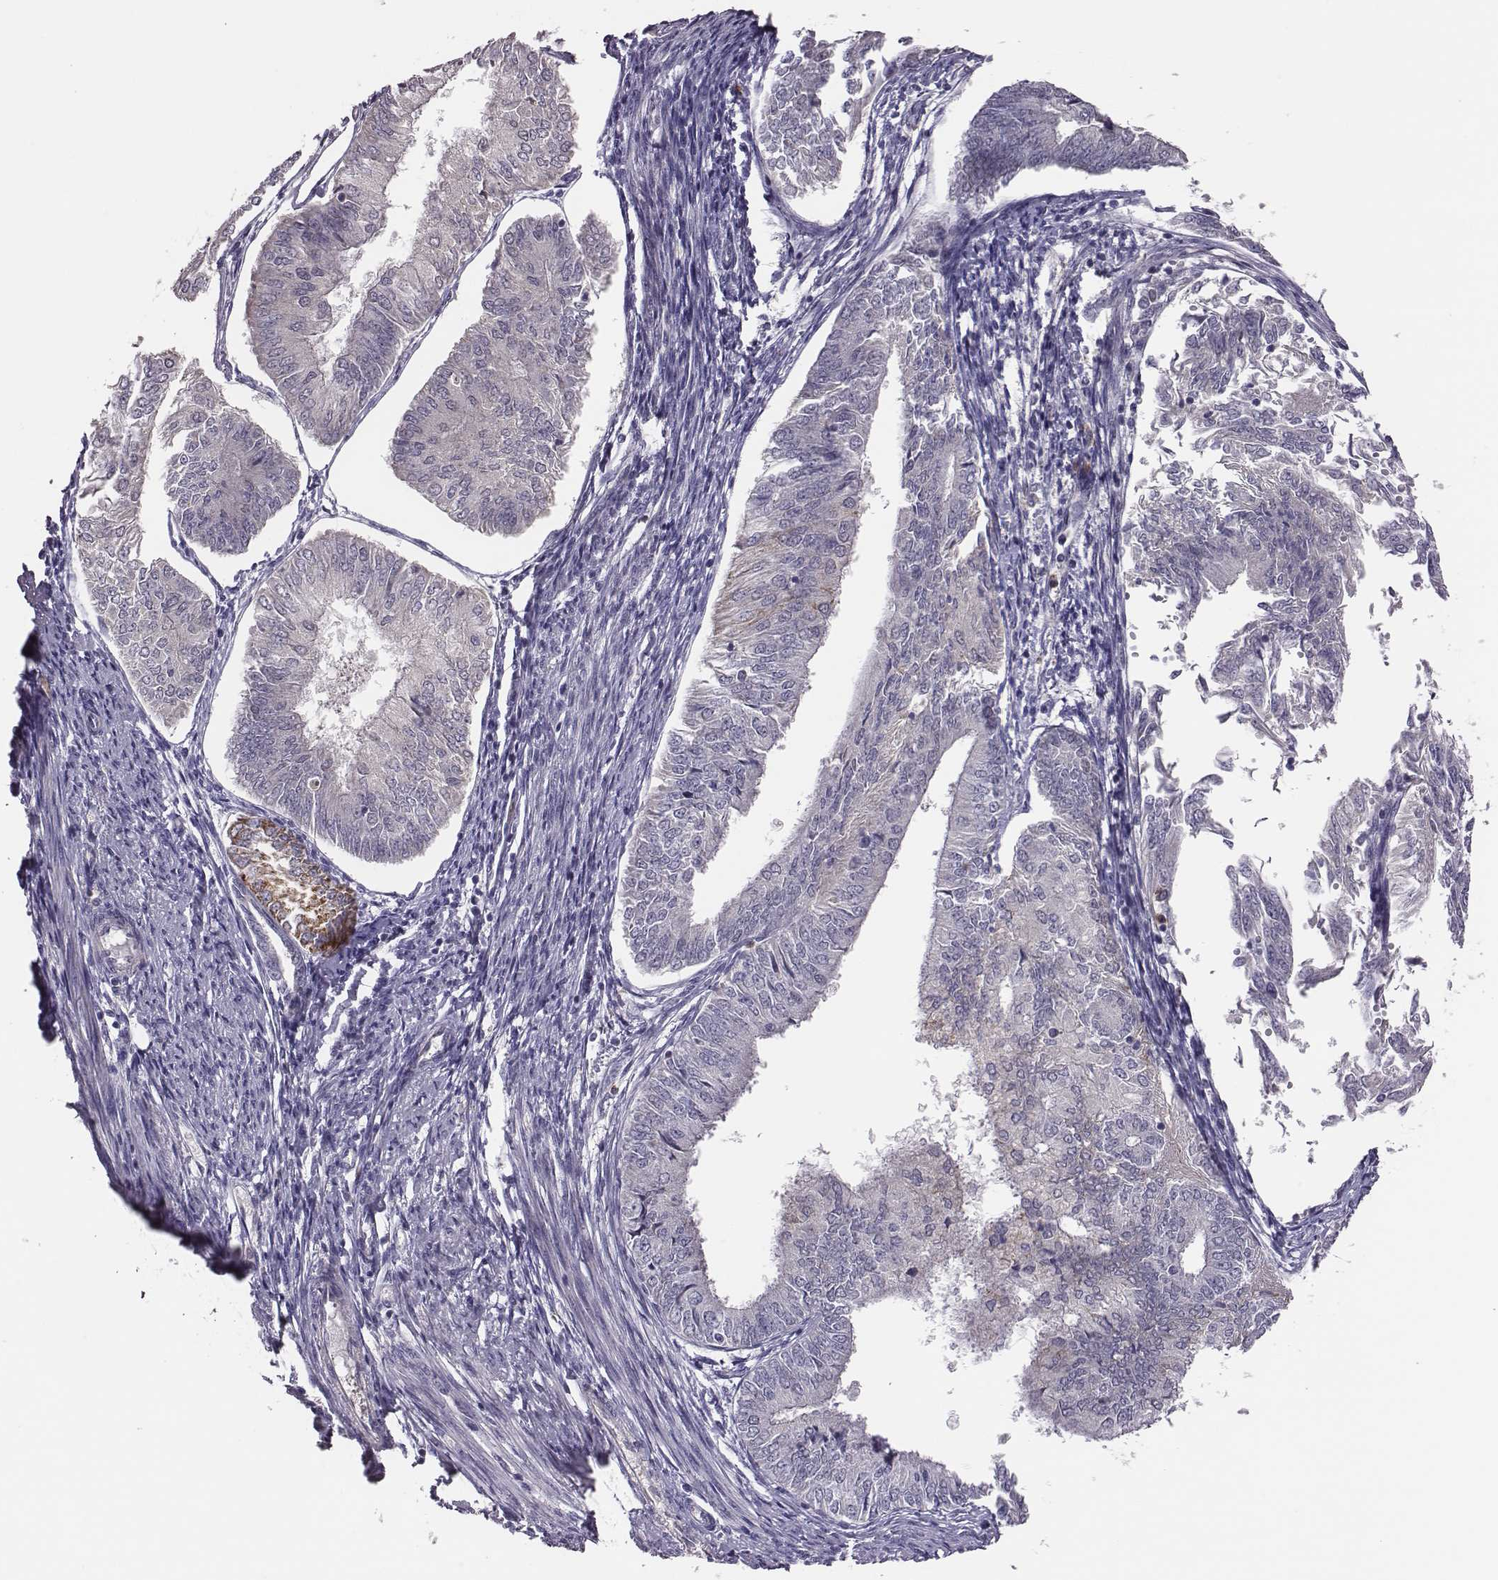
{"staining": {"intensity": "moderate", "quantity": "<25%", "location": "cytoplasmic/membranous"}, "tissue": "endometrial cancer", "cell_type": "Tumor cells", "image_type": "cancer", "snomed": [{"axis": "morphology", "description": "Adenocarcinoma, NOS"}, {"axis": "topography", "description": "Endometrium"}], "caption": "Endometrial adenocarcinoma stained with immunohistochemistry displays moderate cytoplasmic/membranous expression in approximately <25% of tumor cells.", "gene": "KMO", "patient": {"sex": "female", "age": 58}}